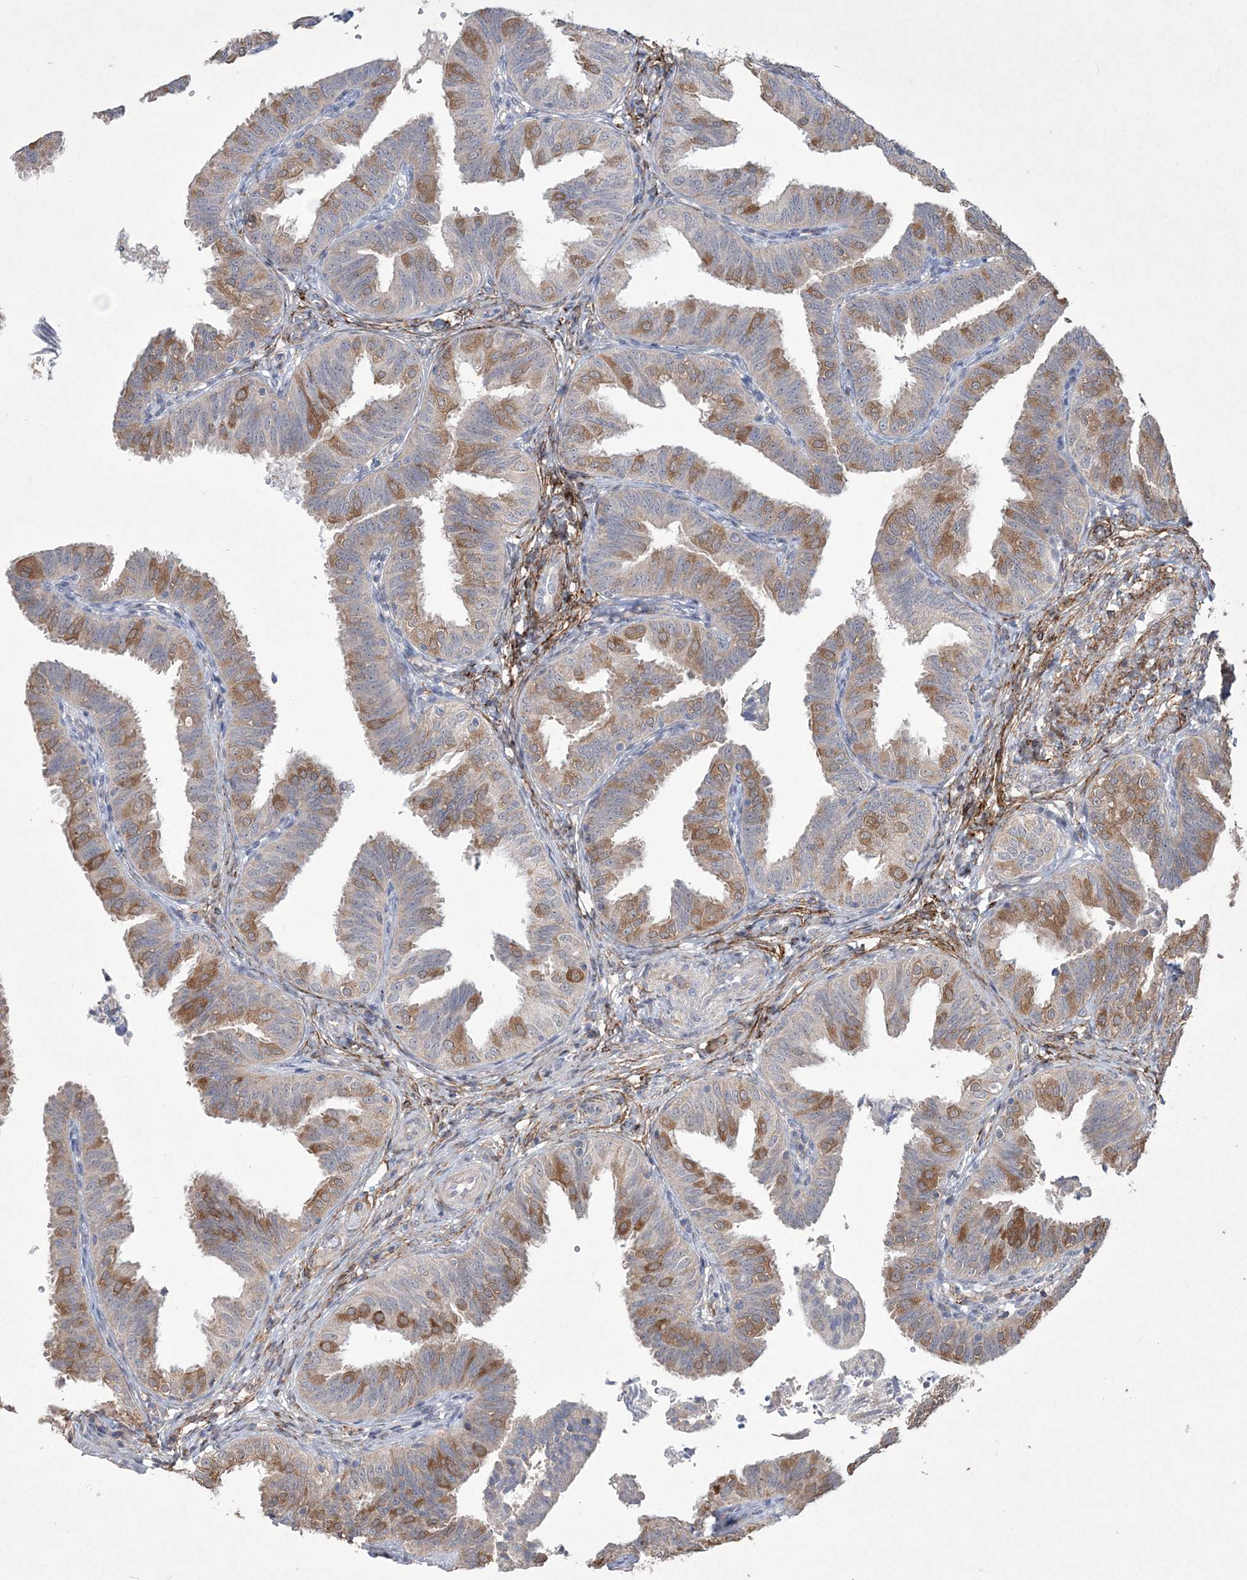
{"staining": {"intensity": "moderate", "quantity": "25%-75%", "location": "cytoplasmic/membranous"}, "tissue": "fallopian tube", "cell_type": "Glandular cells", "image_type": "normal", "snomed": [{"axis": "morphology", "description": "Normal tissue, NOS"}, {"axis": "topography", "description": "Fallopian tube"}], "caption": "Brown immunohistochemical staining in benign human fallopian tube shows moderate cytoplasmic/membranous expression in about 25%-75% of glandular cells.", "gene": "DPCD", "patient": {"sex": "female", "age": 35}}